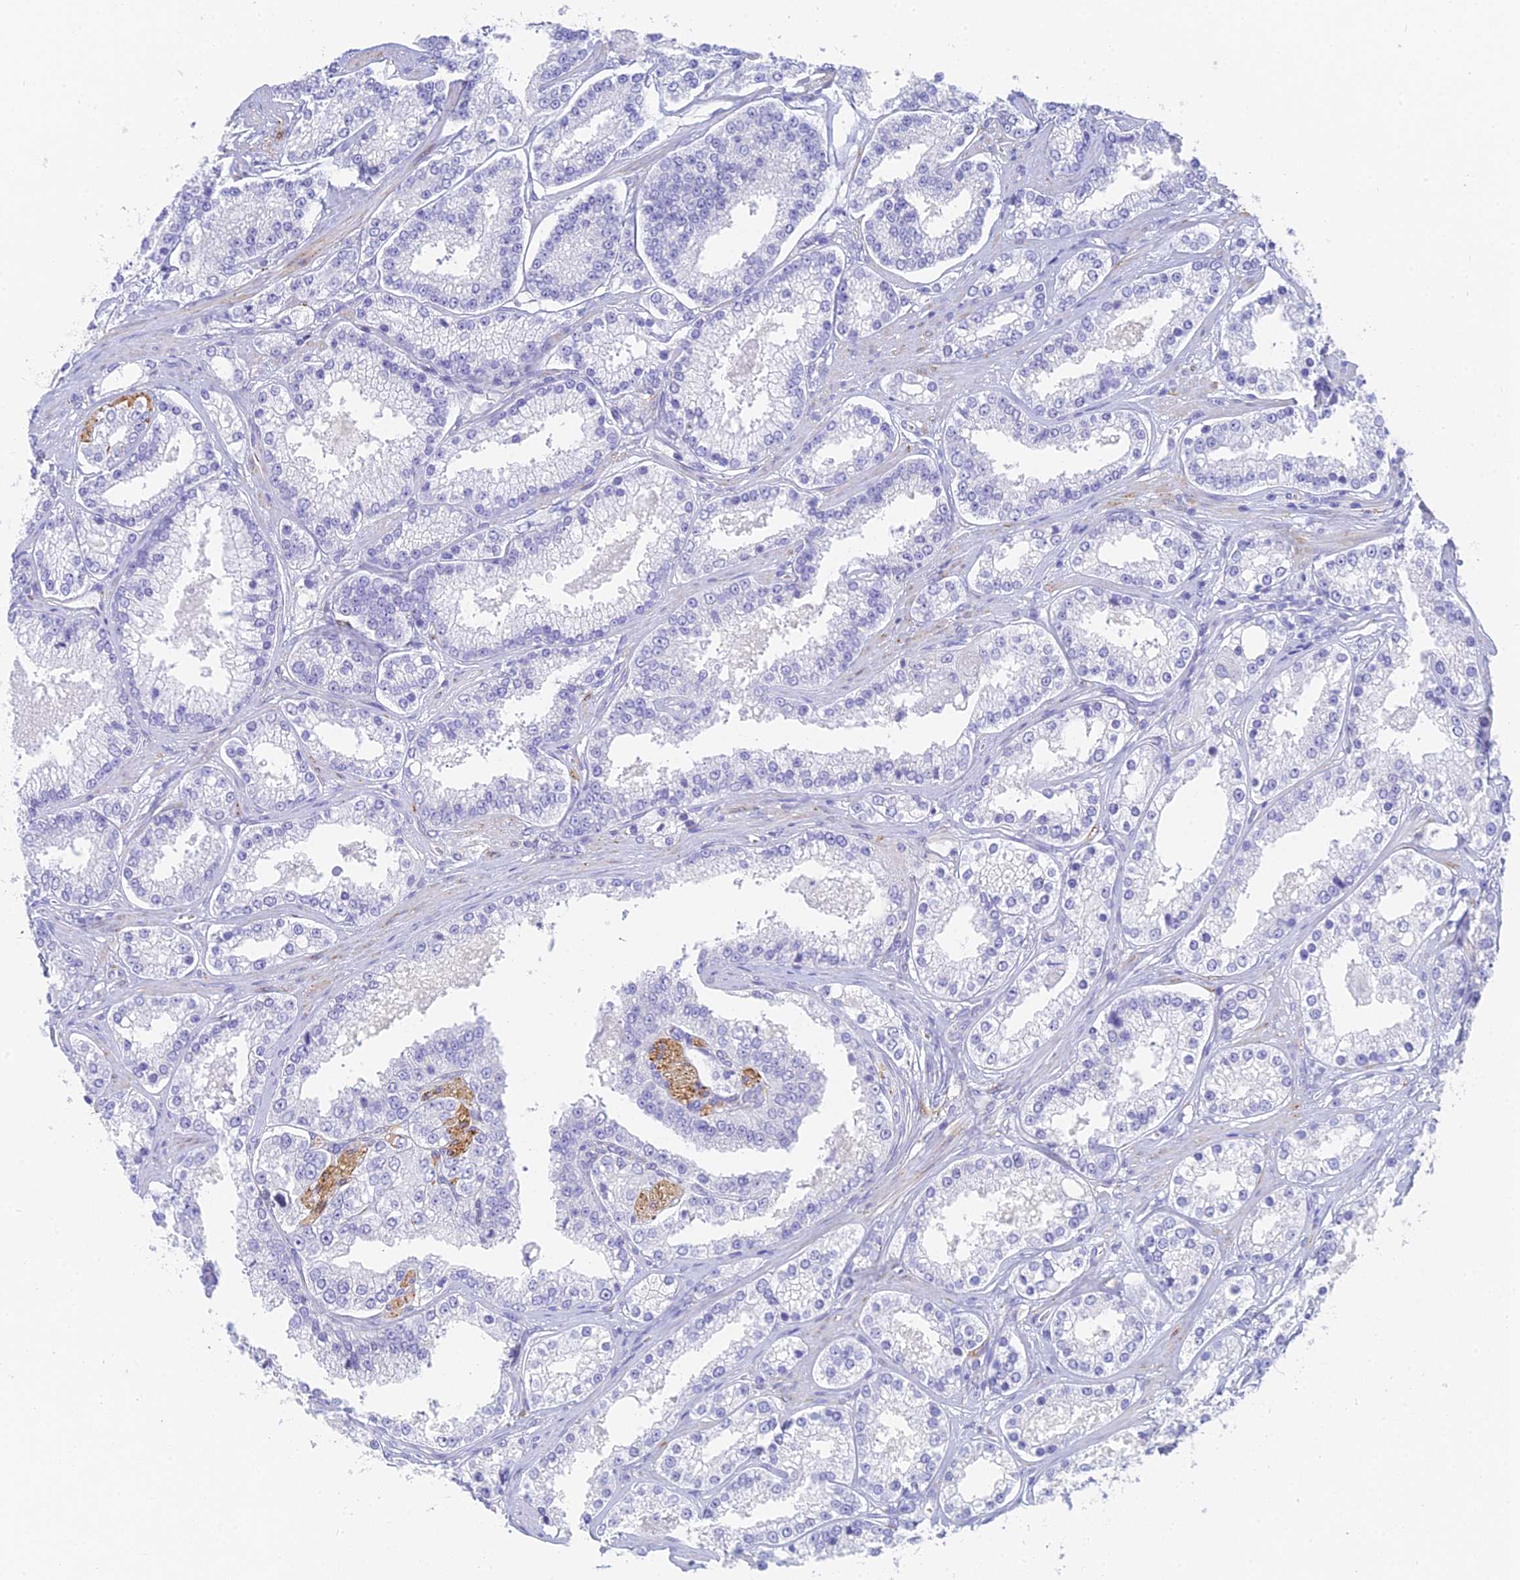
{"staining": {"intensity": "negative", "quantity": "none", "location": "none"}, "tissue": "prostate cancer", "cell_type": "Tumor cells", "image_type": "cancer", "snomed": [{"axis": "morphology", "description": "Normal tissue, NOS"}, {"axis": "morphology", "description": "Adenocarcinoma, High grade"}, {"axis": "topography", "description": "Prostate"}], "caption": "High magnification brightfield microscopy of prostate adenocarcinoma (high-grade) stained with DAB (3,3'-diaminobenzidine) (brown) and counterstained with hematoxylin (blue): tumor cells show no significant expression. The staining is performed using DAB (3,3'-diaminobenzidine) brown chromogen with nuclei counter-stained in using hematoxylin.", "gene": "SLC36A2", "patient": {"sex": "male", "age": 83}}